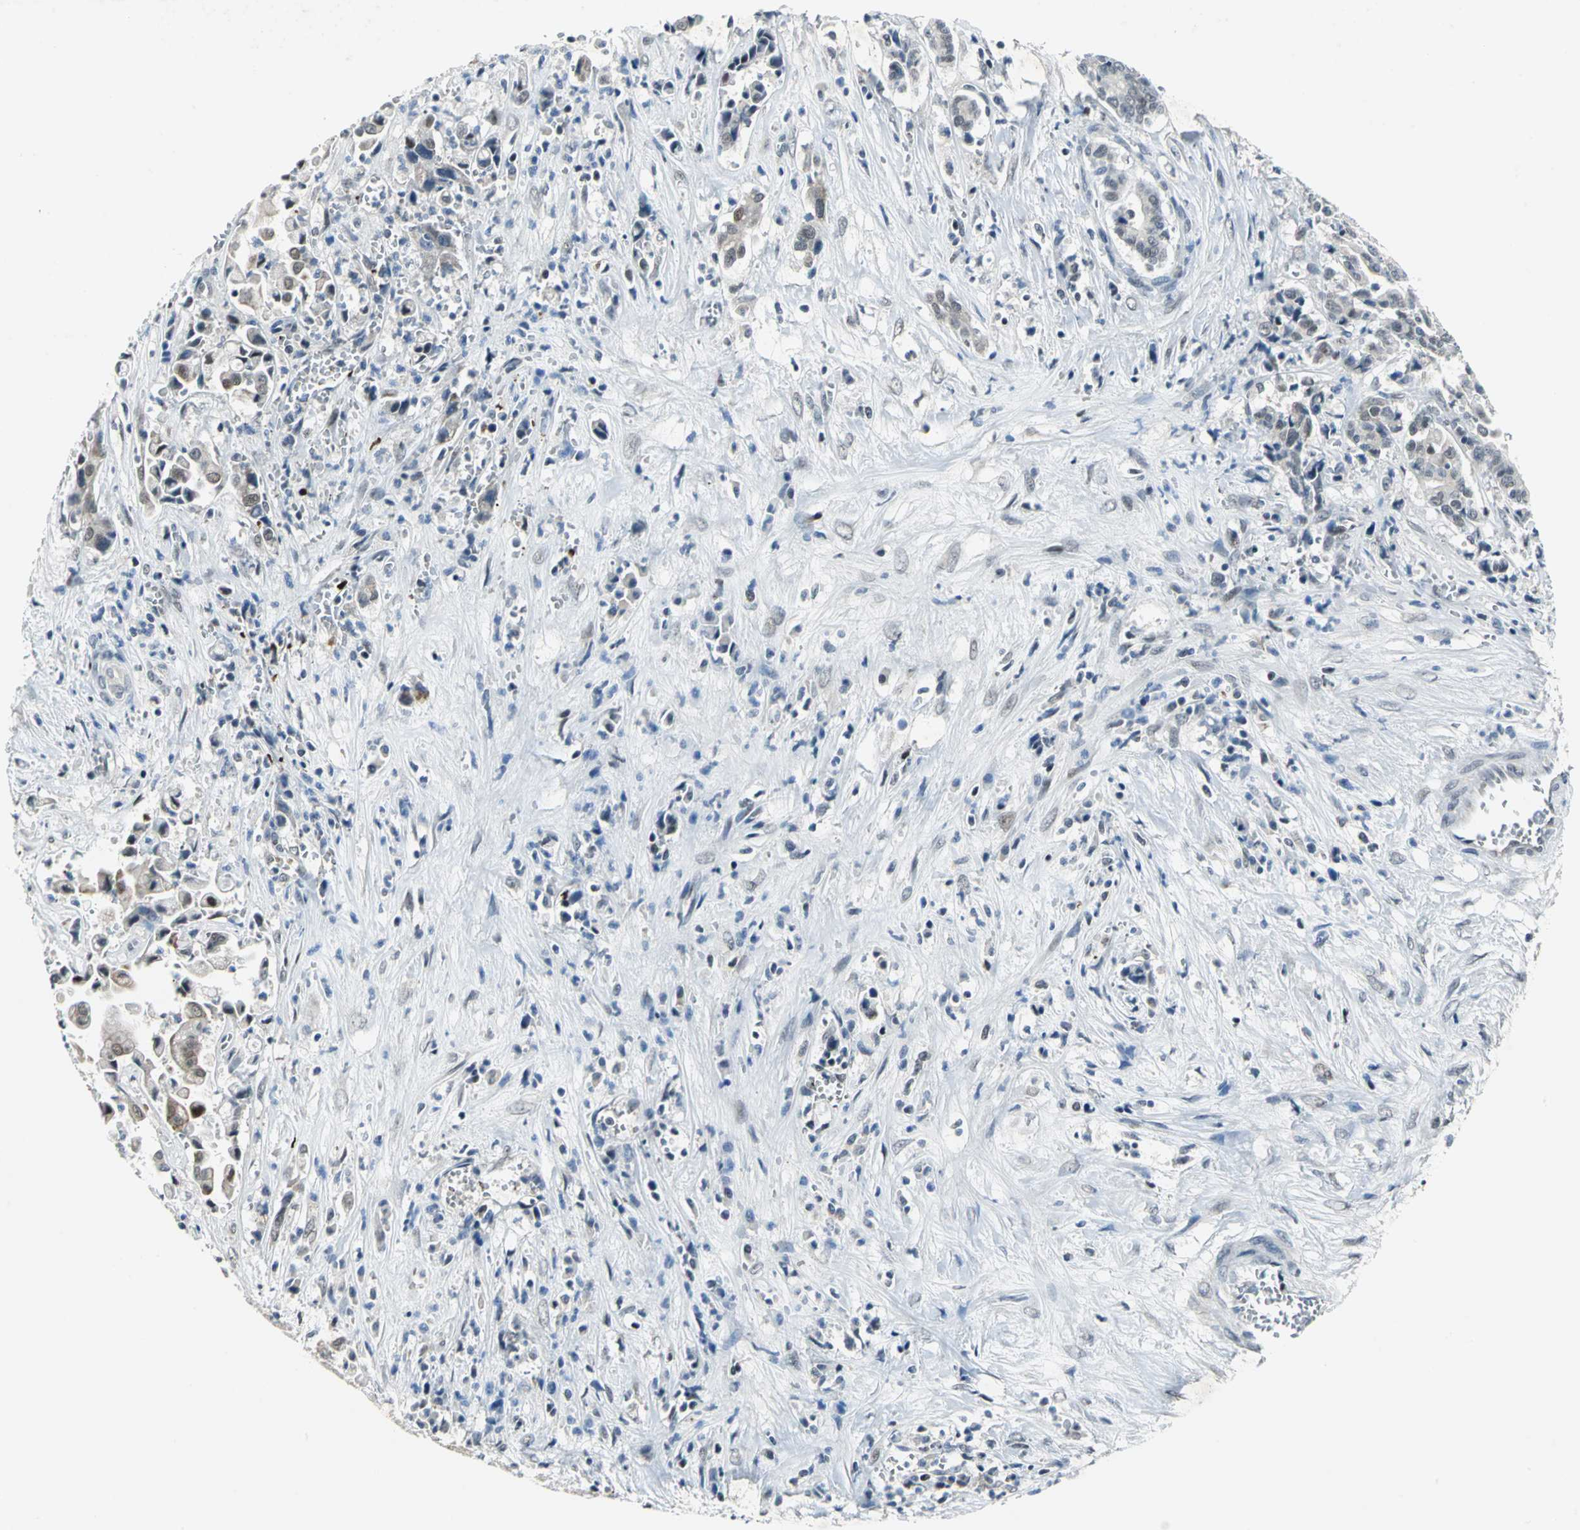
{"staining": {"intensity": "weak", "quantity": "25%-75%", "location": "nuclear"}, "tissue": "liver cancer", "cell_type": "Tumor cells", "image_type": "cancer", "snomed": [{"axis": "morphology", "description": "Cholangiocarcinoma"}, {"axis": "topography", "description": "Liver"}], "caption": "Protein staining exhibits weak nuclear expression in about 25%-75% of tumor cells in liver cancer (cholangiocarcinoma).", "gene": "GLI3", "patient": {"sex": "male", "age": 57}}